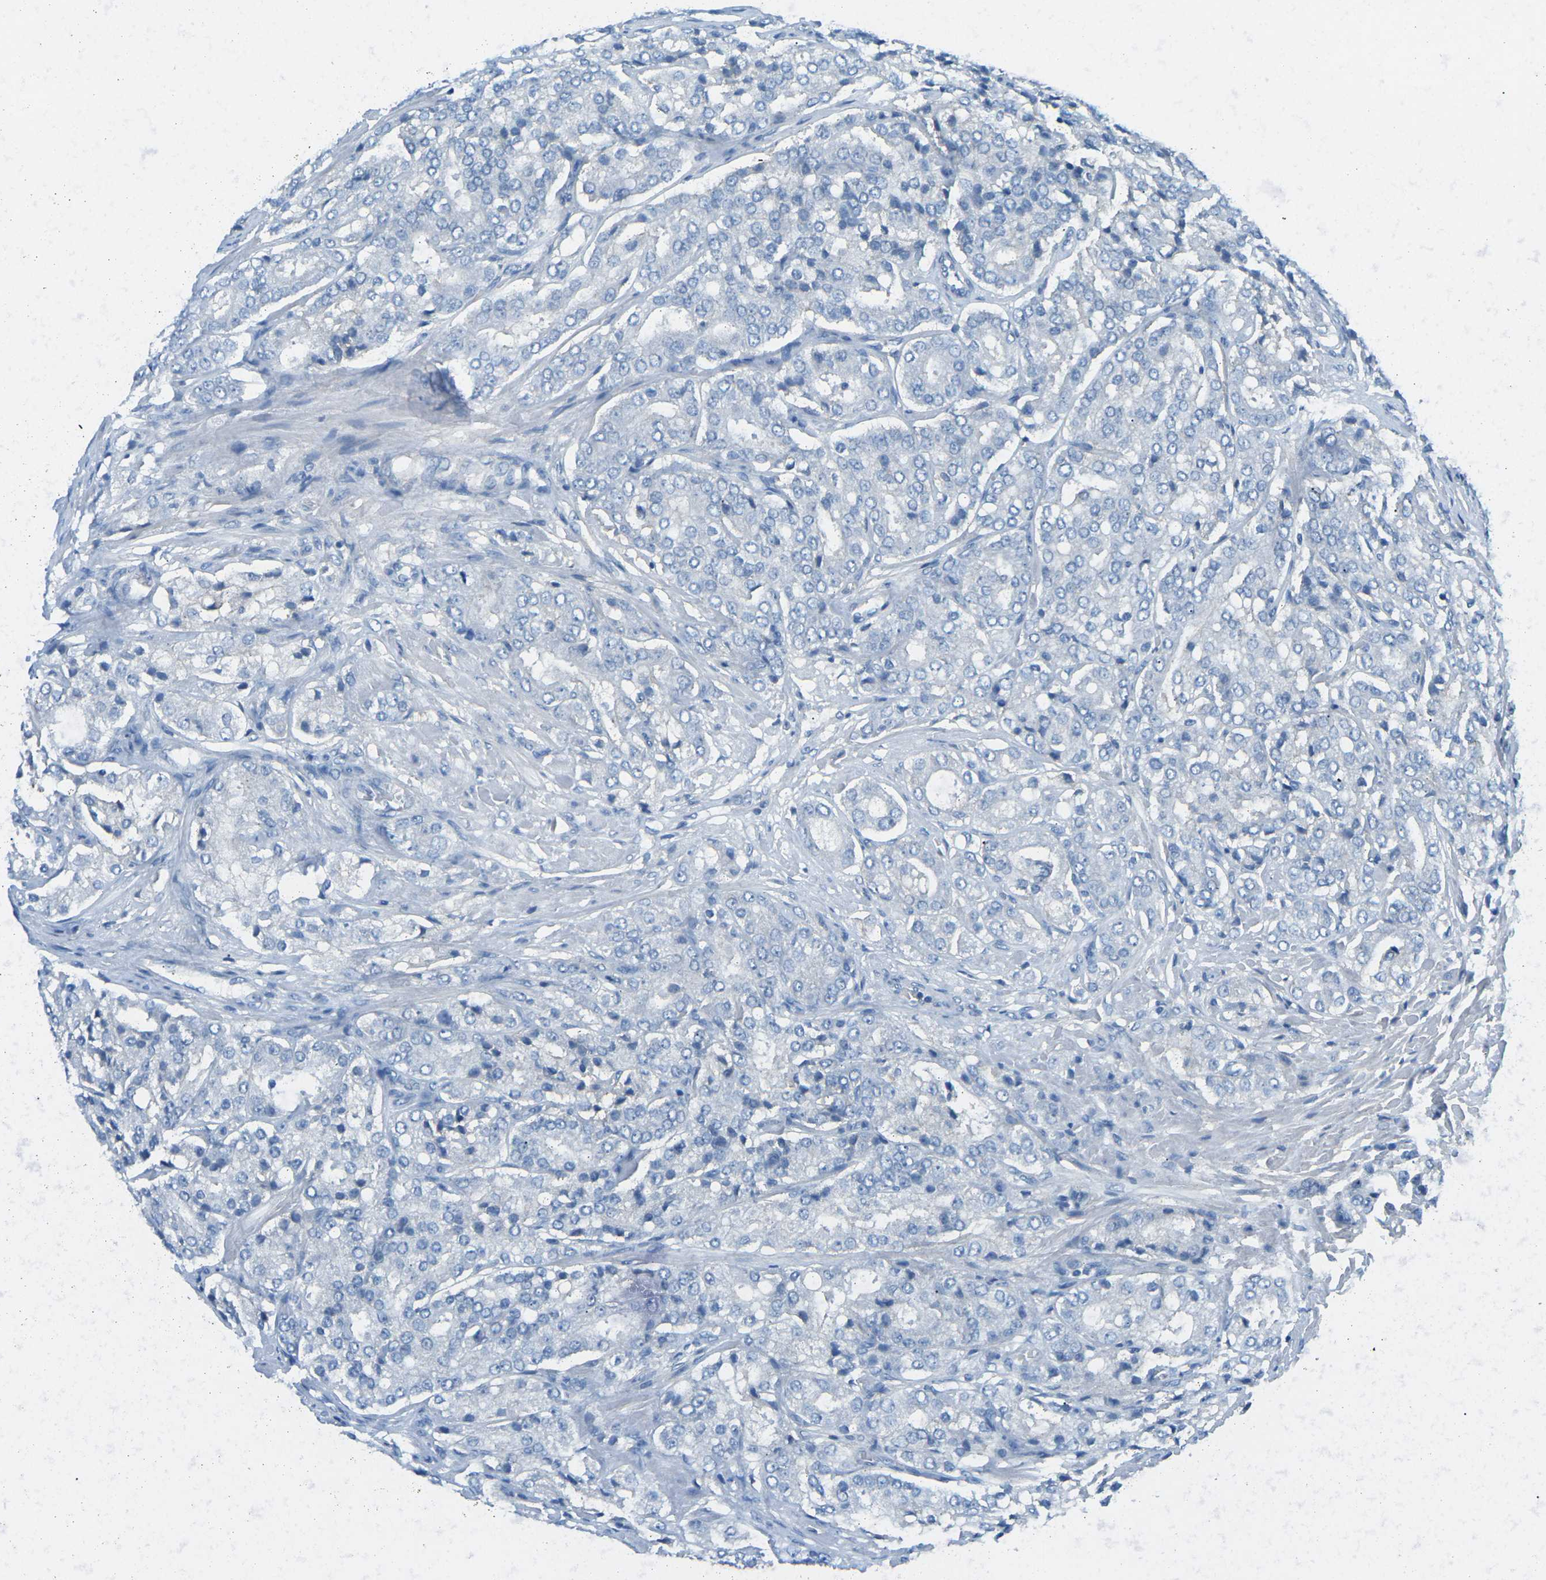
{"staining": {"intensity": "negative", "quantity": "none", "location": "none"}, "tissue": "prostate cancer", "cell_type": "Tumor cells", "image_type": "cancer", "snomed": [{"axis": "morphology", "description": "Adenocarcinoma, High grade"}, {"axis": "topography", "description": "Prostate"}], "caption": "Prostate cancer (high-grade adenocarcinoma) was stained to show a protein in brown. There is no significant positivity in tumor cells.", "gene": "CD47", "patient": {"sex": "male", "age": 65}}